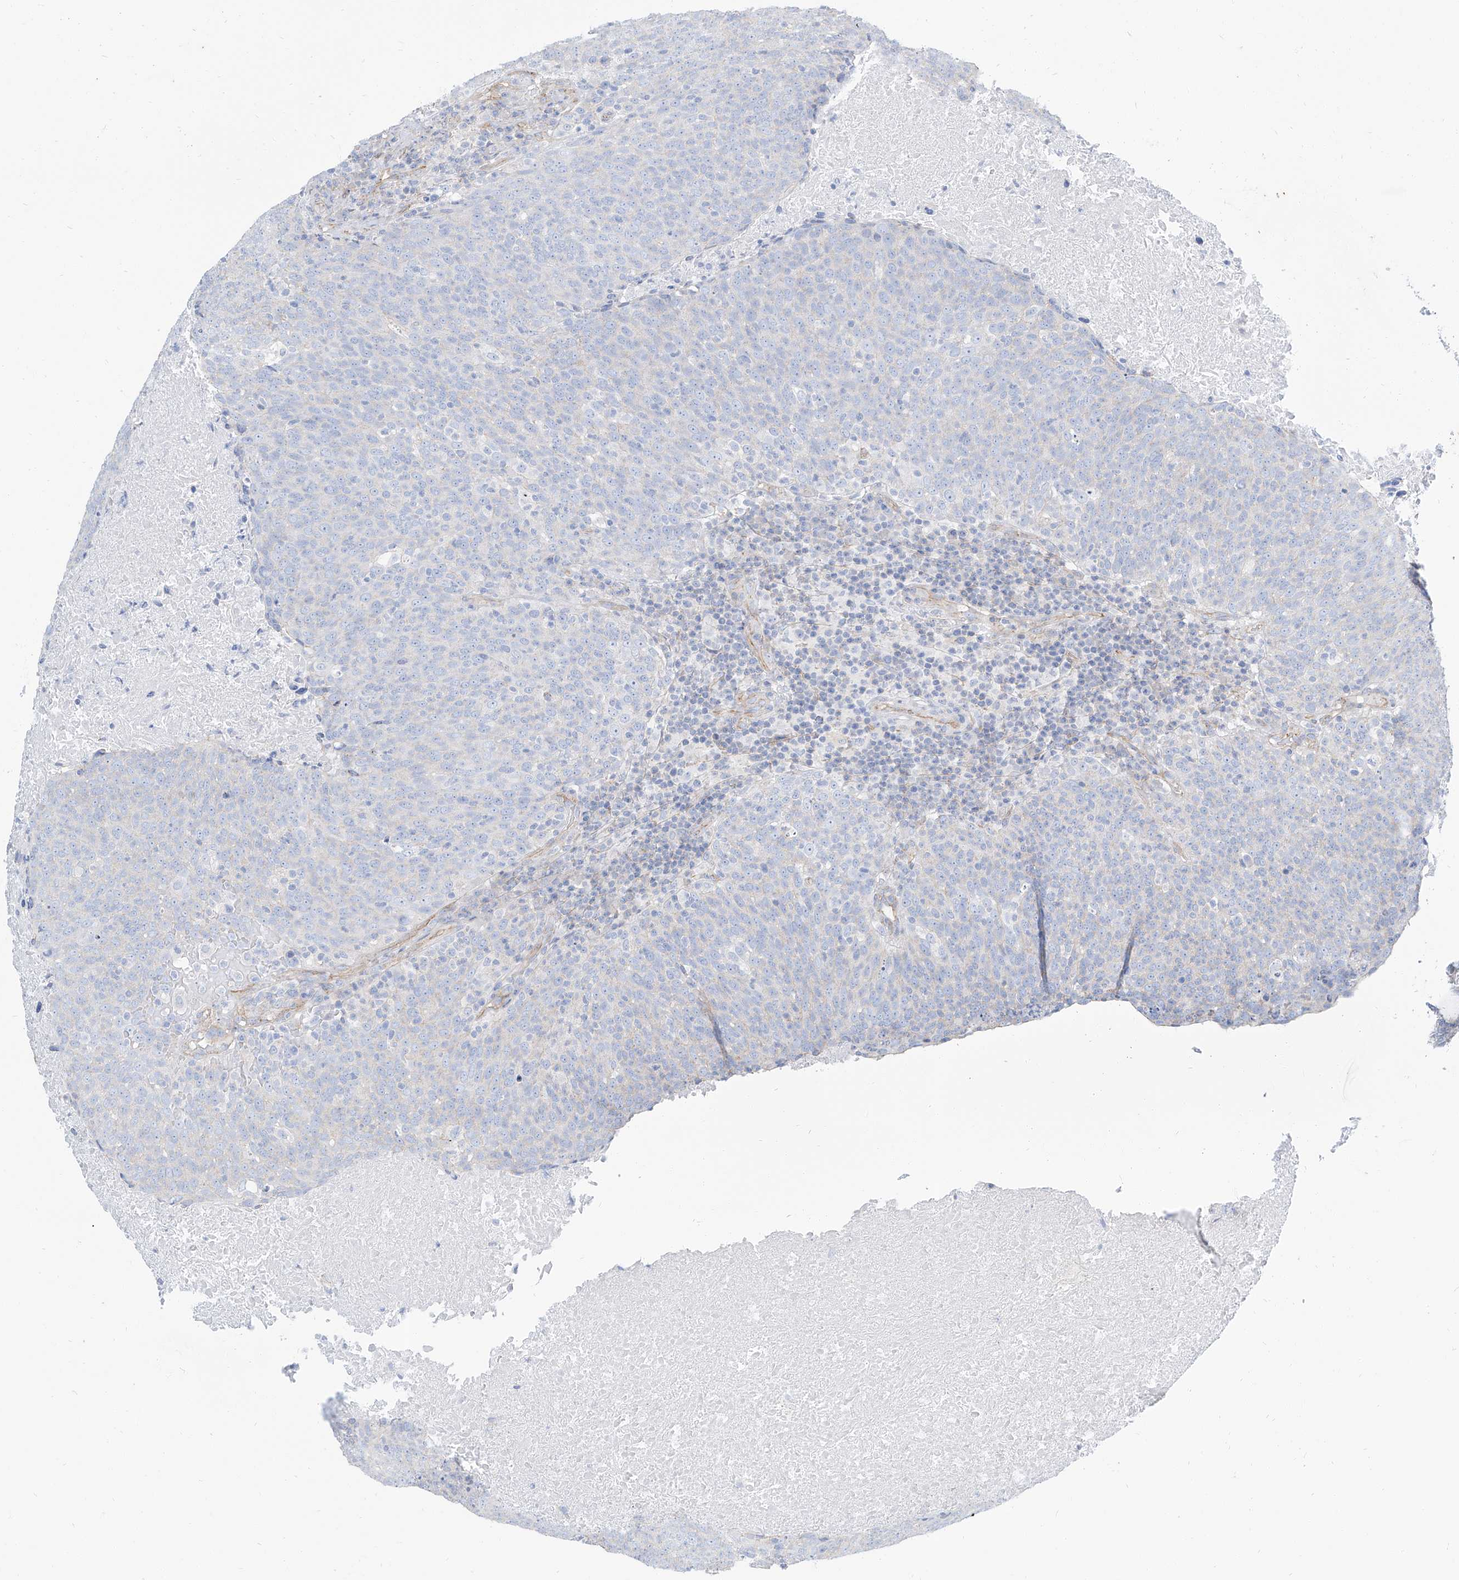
{"staining": {"intensity": "negative", "quantity": "none", "location": "none"}, "tissue": "head and neck cancer", "cell_type": "Tumor cells", "image_type": "cancer", "snomed": [{"axis": "morphology", "description": "Squamous cell carcinoma, NOS"}, {"axis": "morphology", "description": "Squamous cell carcinoma, metastatic, NOS"}, {"axis": "topography", "description": "Lymph node"}, {"axis": "topography", "description": "Head-Neck"}], "caption": "Tumor cells show no significant protein staining in metastatic squamous cell carcinoma (head and neck).", "gene": "TXLNB", "patient": {"sex": "male", "age": 62}}